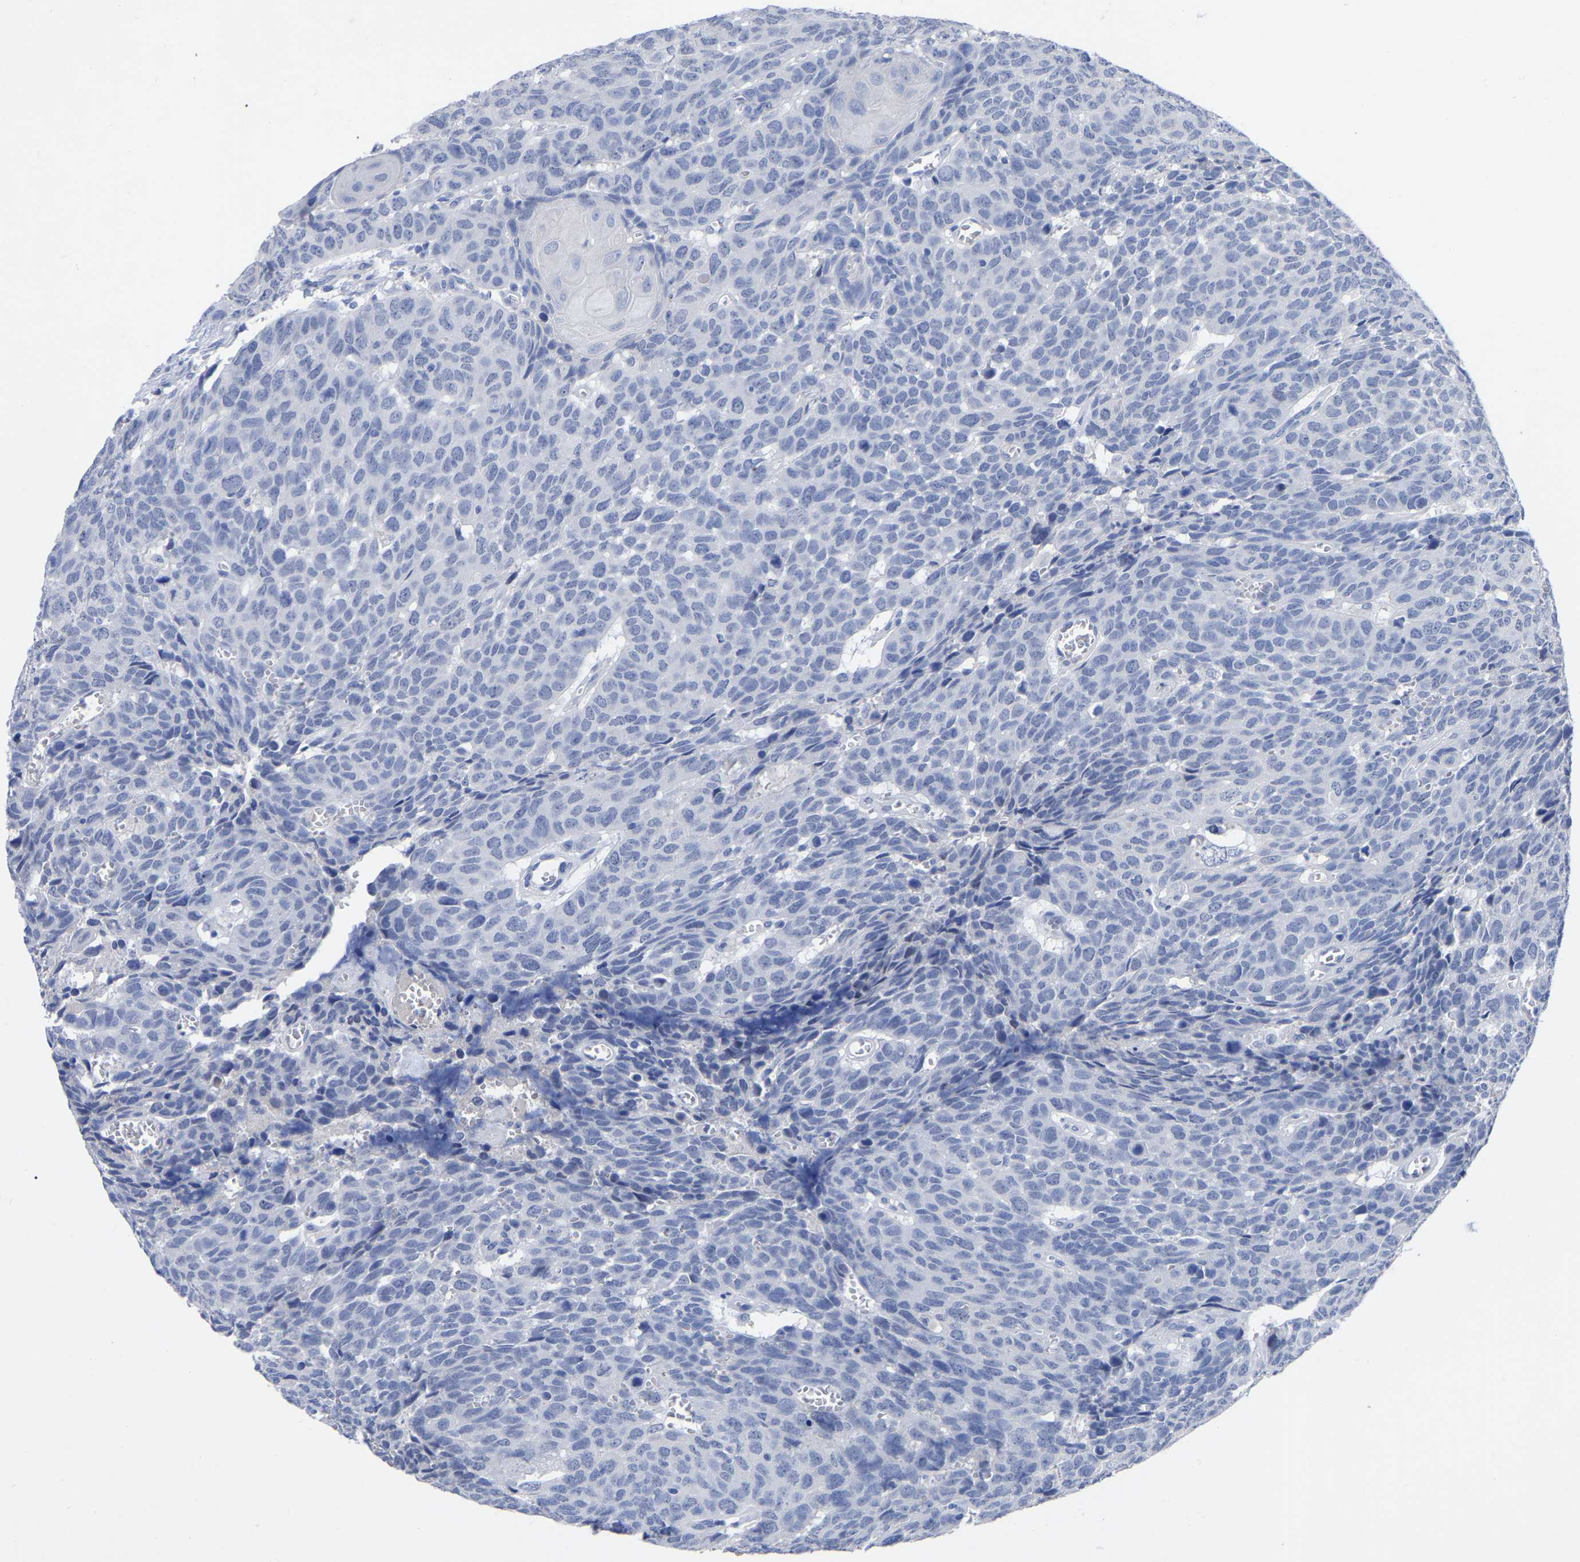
{"staining": {"intensity": "negative", "quantity": "none", "location": "none"}, "tissue": "head and neck cancer", "cell_type": "Tumor cells", "image_type": "cancer", "snomed": [{"axis": "morphology", "description": "Squamous cell carcinoma, NOS"}, {"axis": "topography", "description": "Head-Neck"}], "caption": "Protein analysis of head and neck cancer (squamous cell carcinoma) reveals no significant staining in tumor cells.", "gene": "ANXA13", "patient": {"sex": "male", "age": 66}}